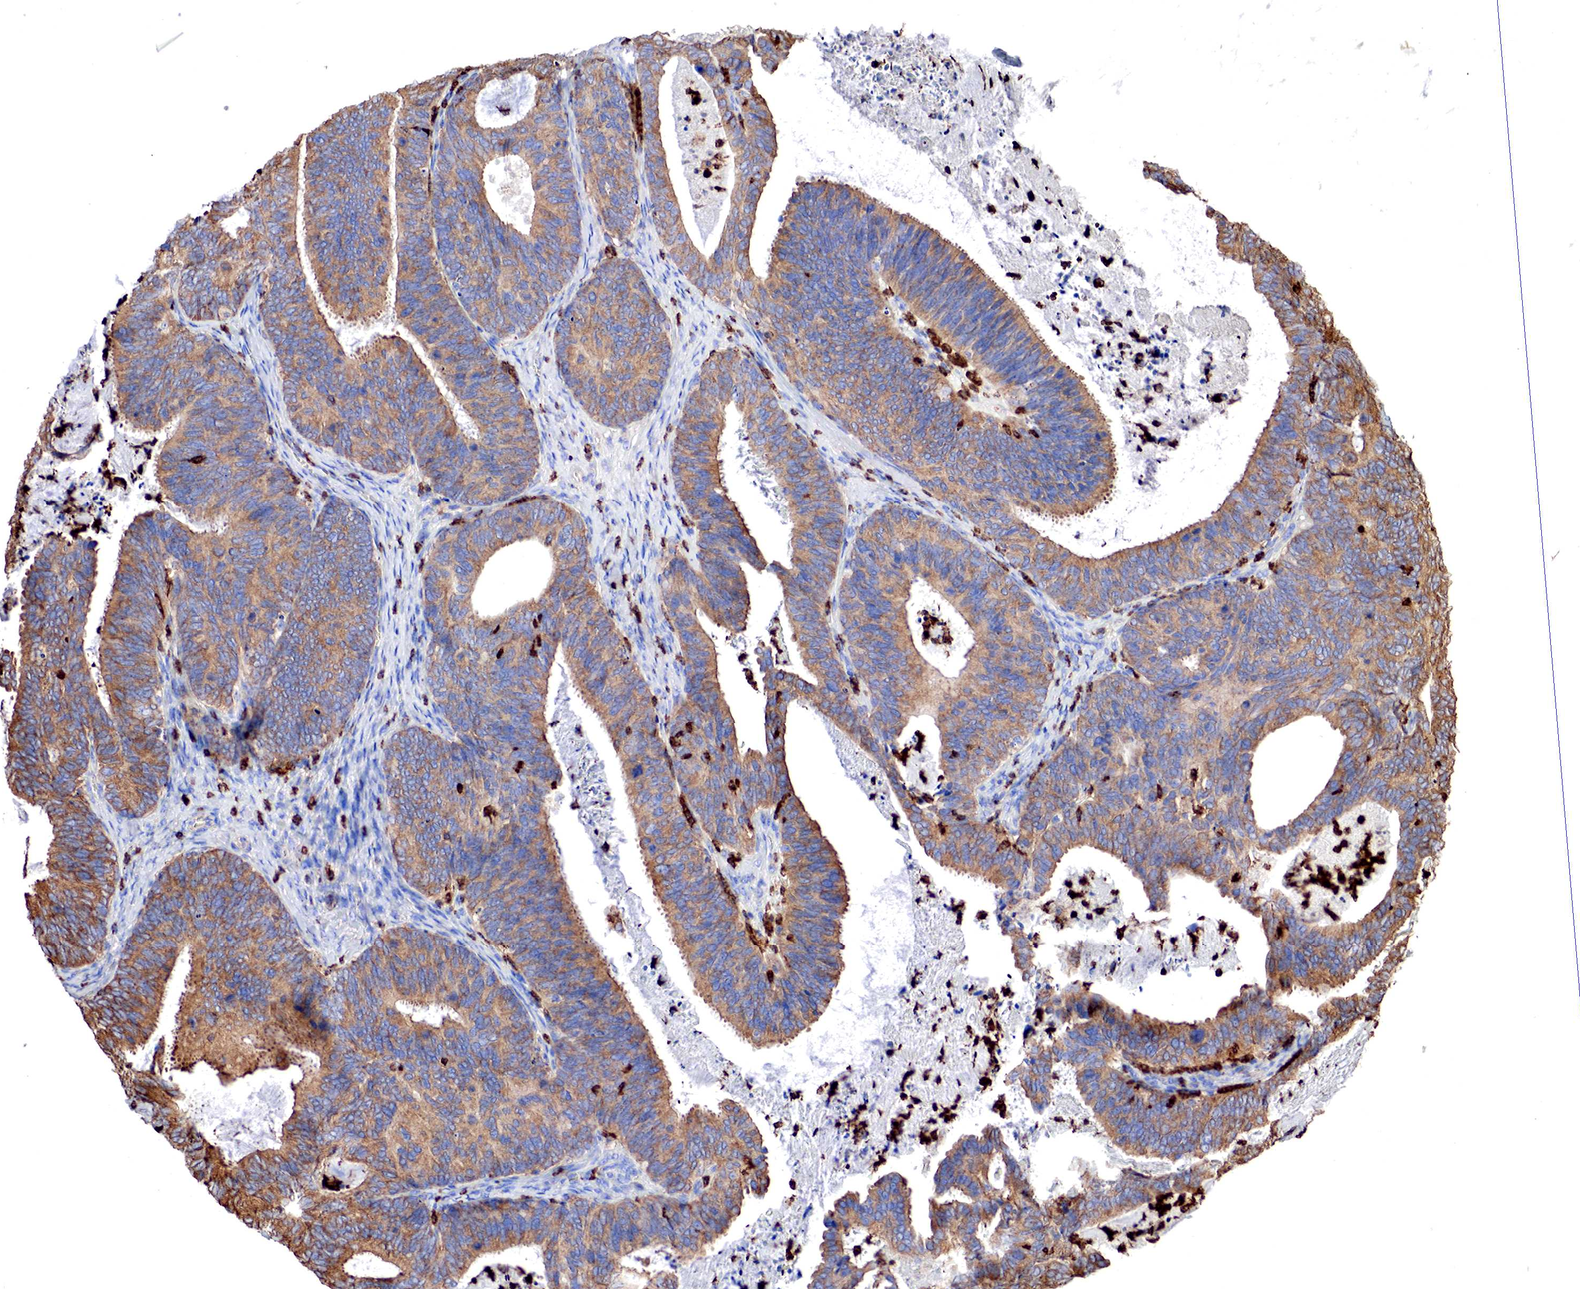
{"staining": {"intensity": "moderate", "quantity": "25%-75%", "location": "cytoplasmic/membranous"}, "tissue": "ovarian cancer", "cell_type": "Tumor cells", "image_type": "cancer", "snomed": [{"axis": "morphology", "description": "Carcinoma, endometroid"}, {"axis": "topography", "description": "Ovary"}], "caption": "High-power microscopy captured an immunohistochemistry micrograph of ovarian cancer (endometroid carcinoma), revealing moderate cytoplasmic/membranous staining in about 25%-75% of tumor cells.", "gene": "G6PD", "patient": {"sex": "female", "age": 52}}